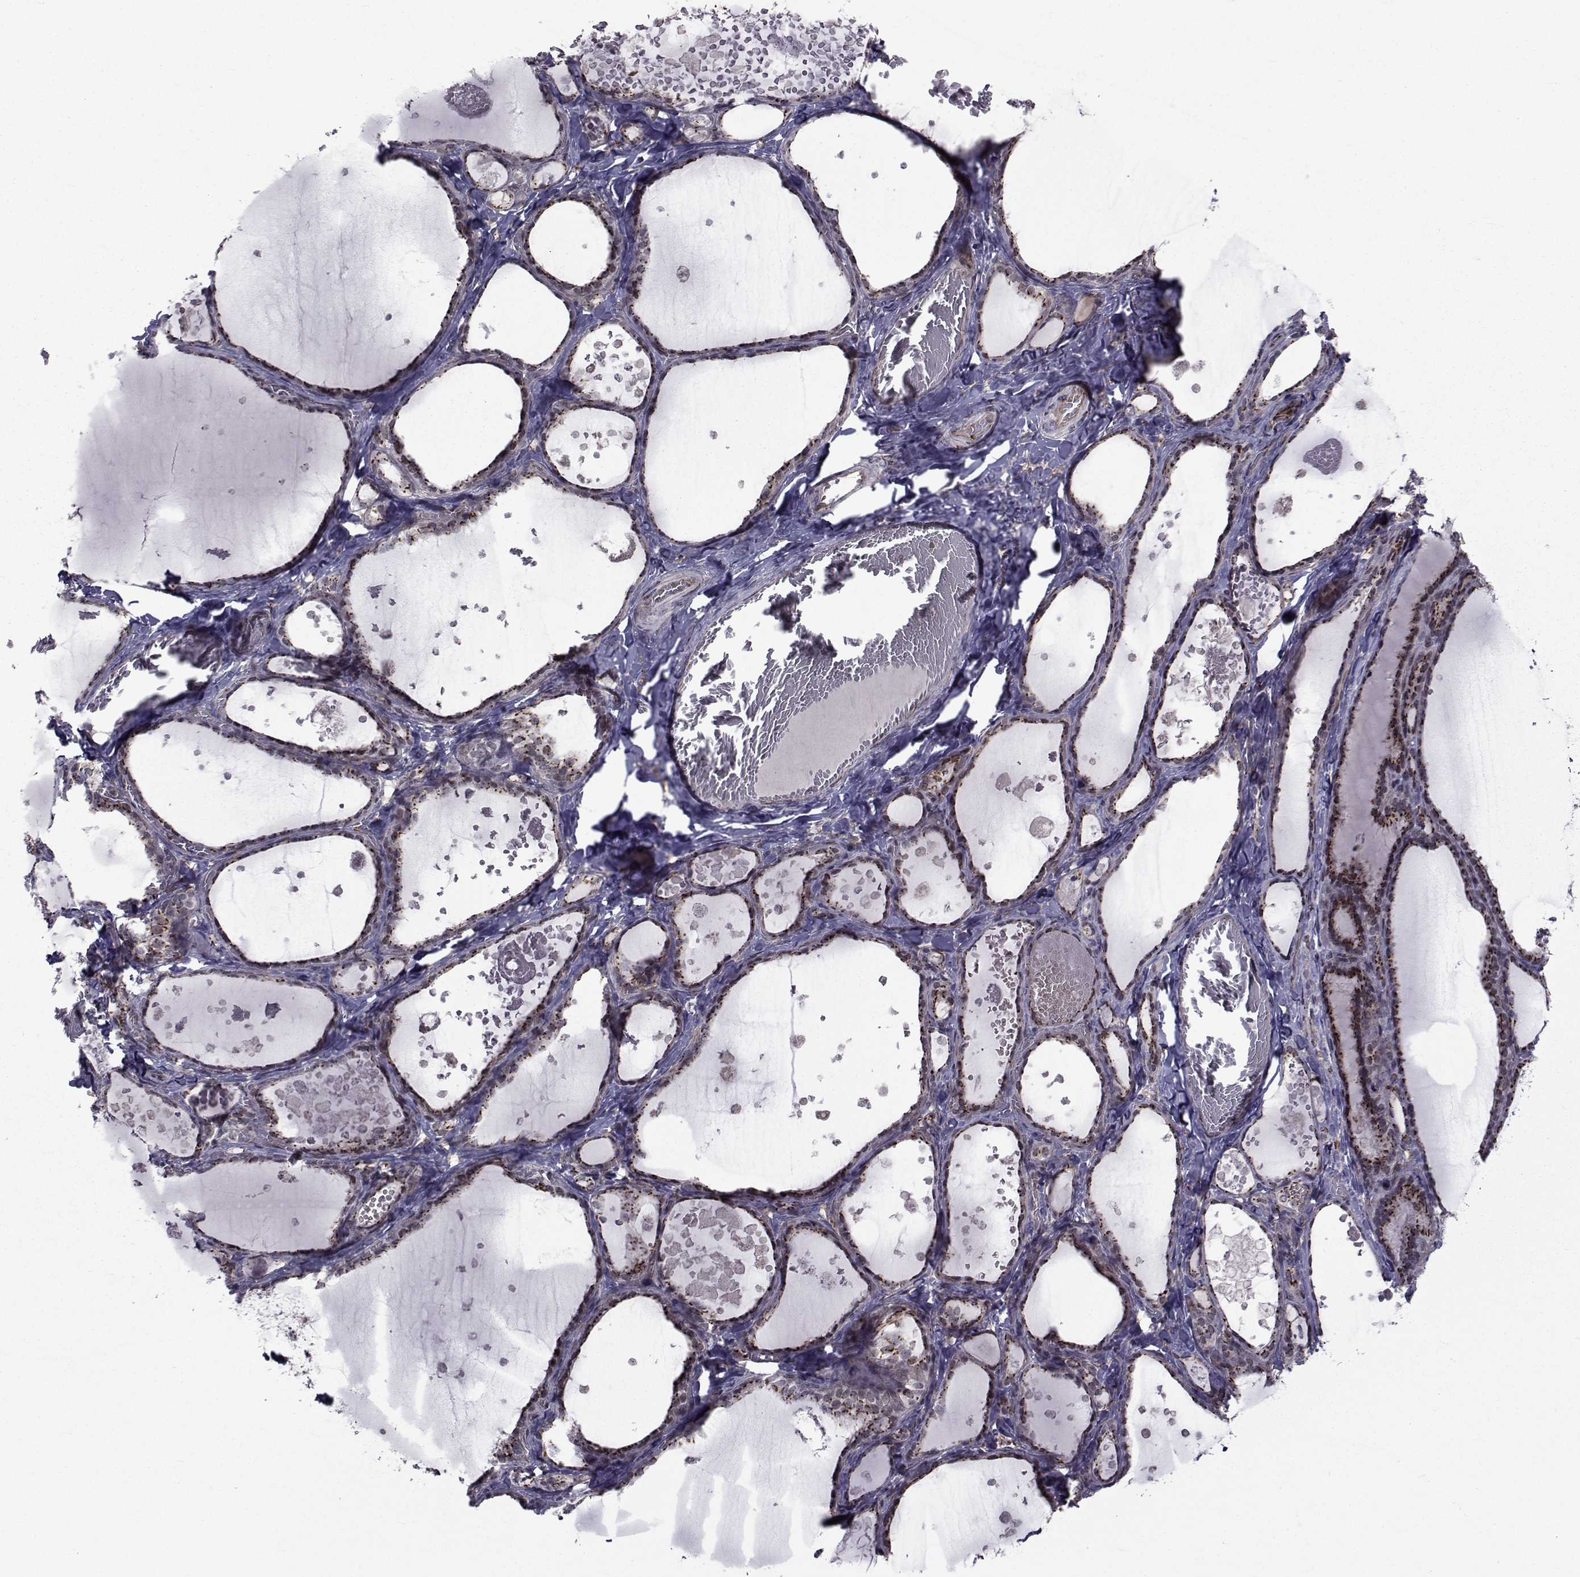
{"staining": {"intensity": "moderate", "quantity": "25%-75%", "location": "cytoplasmic/membranous"}, "tissue": "thyroid gland", "cell_type": "Glandular cells", "image_type": "normal", "snomed": [{"axis": "morphology", "description": "Normal tissue, NOS"}, {"axis": "topography", "description": "Thyroid gland"}], "caption": "Benign thyroid gland displays moderate cytoplasmic/membranous expression in about 25%-75% of glandular cells, visualized by immunohistochemistry.", "gene": "ATP6V1C2", "patient": {"sex": "female", "age": 56}}